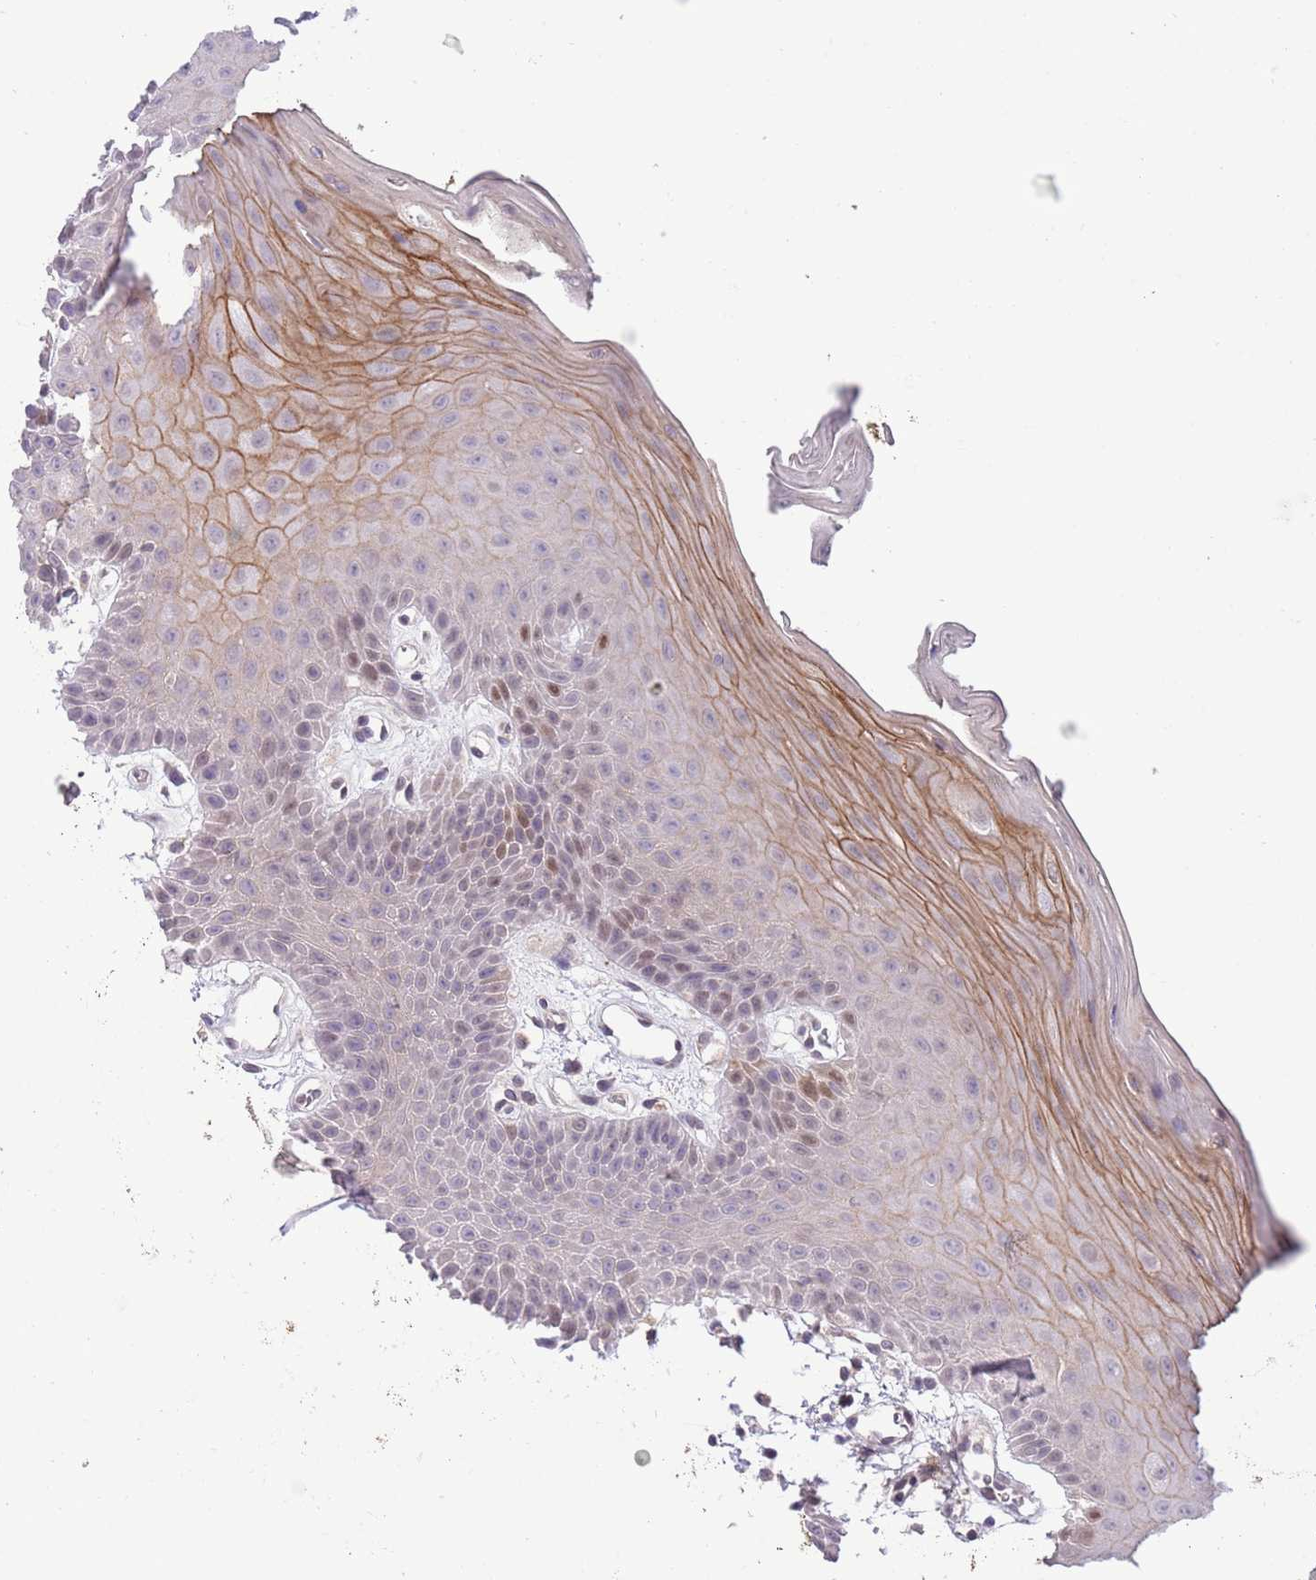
{"staining": {"intensity": "moderate", "quantity": "<25%", "location": "cytoplasmic/membranous,nuclear"}, "tissue": "oral mucosa", "cell_type": "Squamous epithelial cells", "image_type": "normal", "snomed": [{"axis": "morphology", "description": "Normal tissue, NOS"}, {"axis": "topography", "description": "Oral tissue"}, {"axis": "topography", "description": "Tounge, NOS"}], "caption": "Protein expression analysis of unremarkable oral mucosa exhibits moderate cytoplasmic/membranous,nuclear staining in approximately <25% of squamous epithelial cells. The staining is performed using DAB (3,3'-diaminobenzidine) brown chromogen to label protein expression. The nuclei are counter-stained blue using hematoxylin.", "gene": "CCND2", "patient": {"sex": "female", "age": 59}}